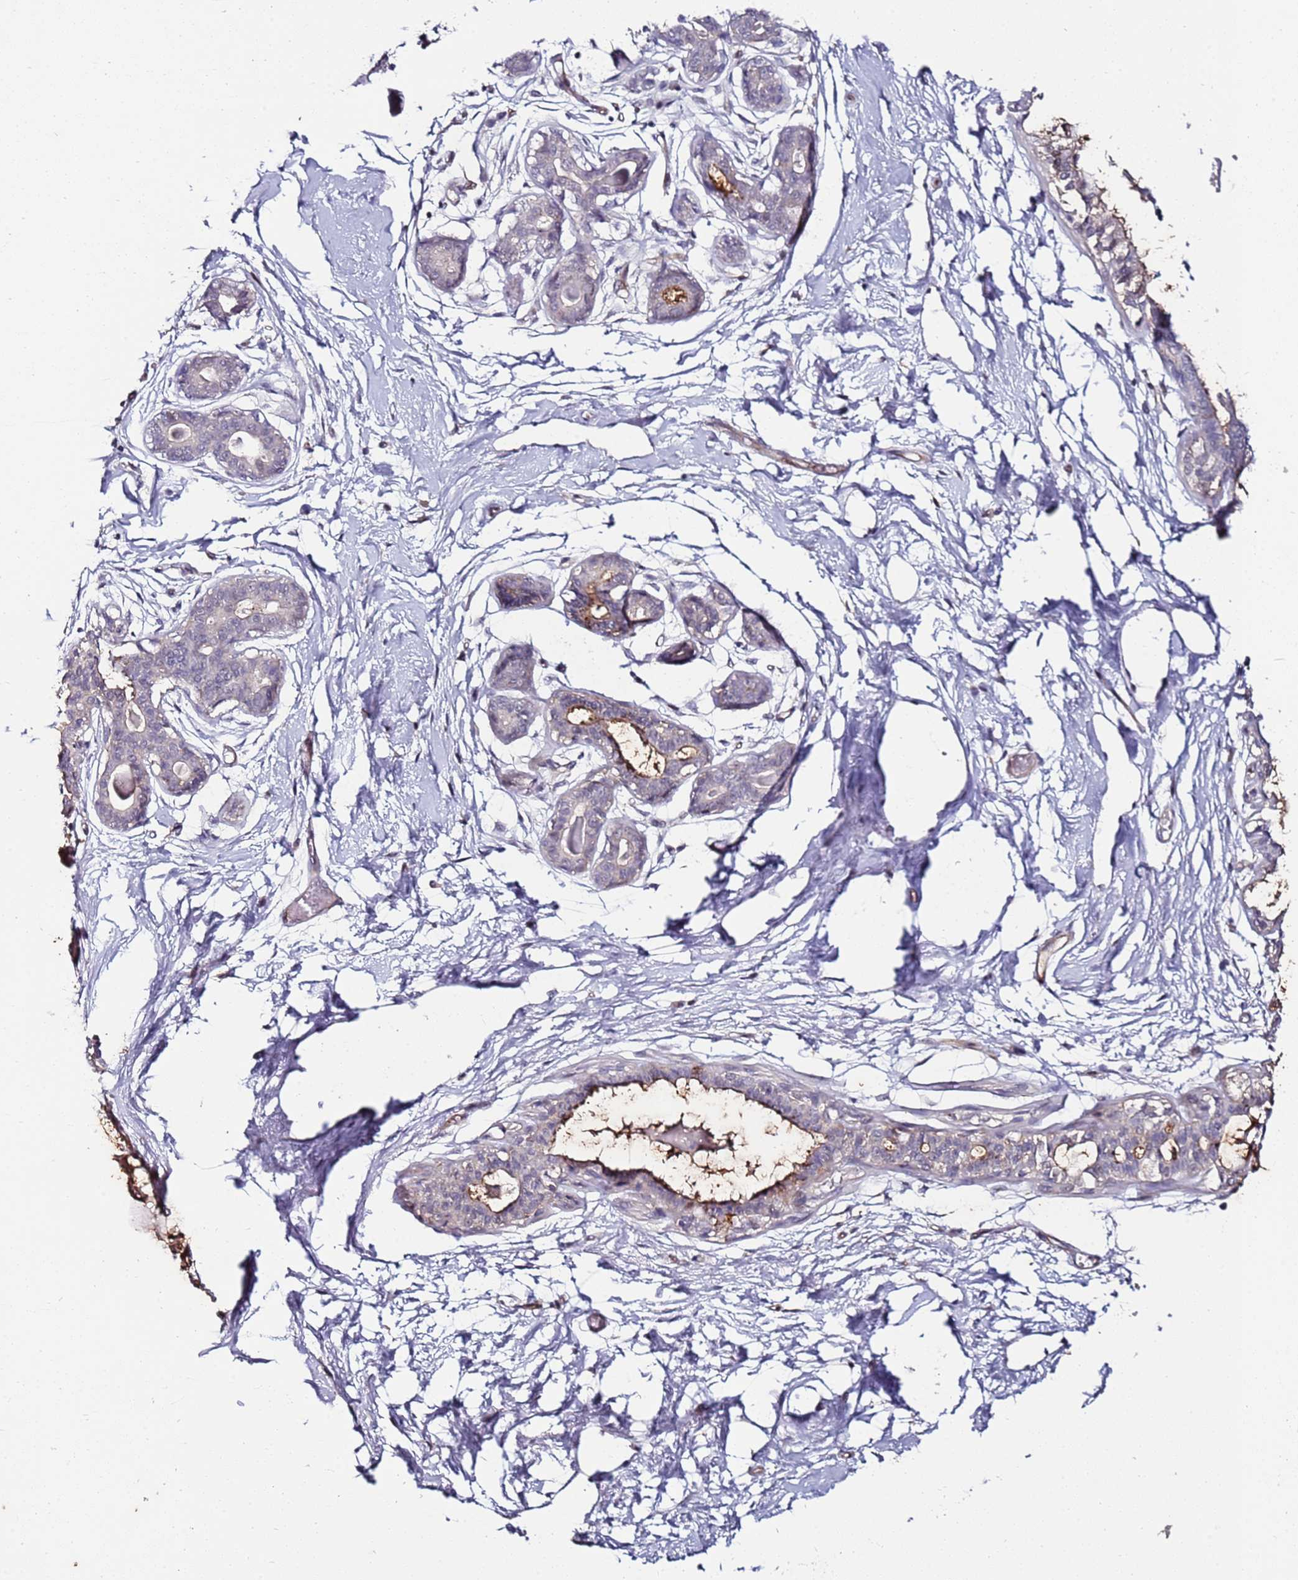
{"staining": {"intensity": "moderate", "quantity": "<25%", "location": "cytoplasmic/membranous"}, "tissue": "breast", "cell_type": "Adipocytes", "image_type": "normal", "snomed": [{"axis": "morphology", "description": "Normal tissue, NOS"}, {"axis": "topography", "description": "Breast"}], "caption": "Breast stained for a protein demonstrates moderate cytoplasmic/membranous positivity in adipocytes. (Brightfield microscopy of DAB IHC at high magnification).", "gene": "DUSP28", "patient": {"sex": "female", "age": 45}}